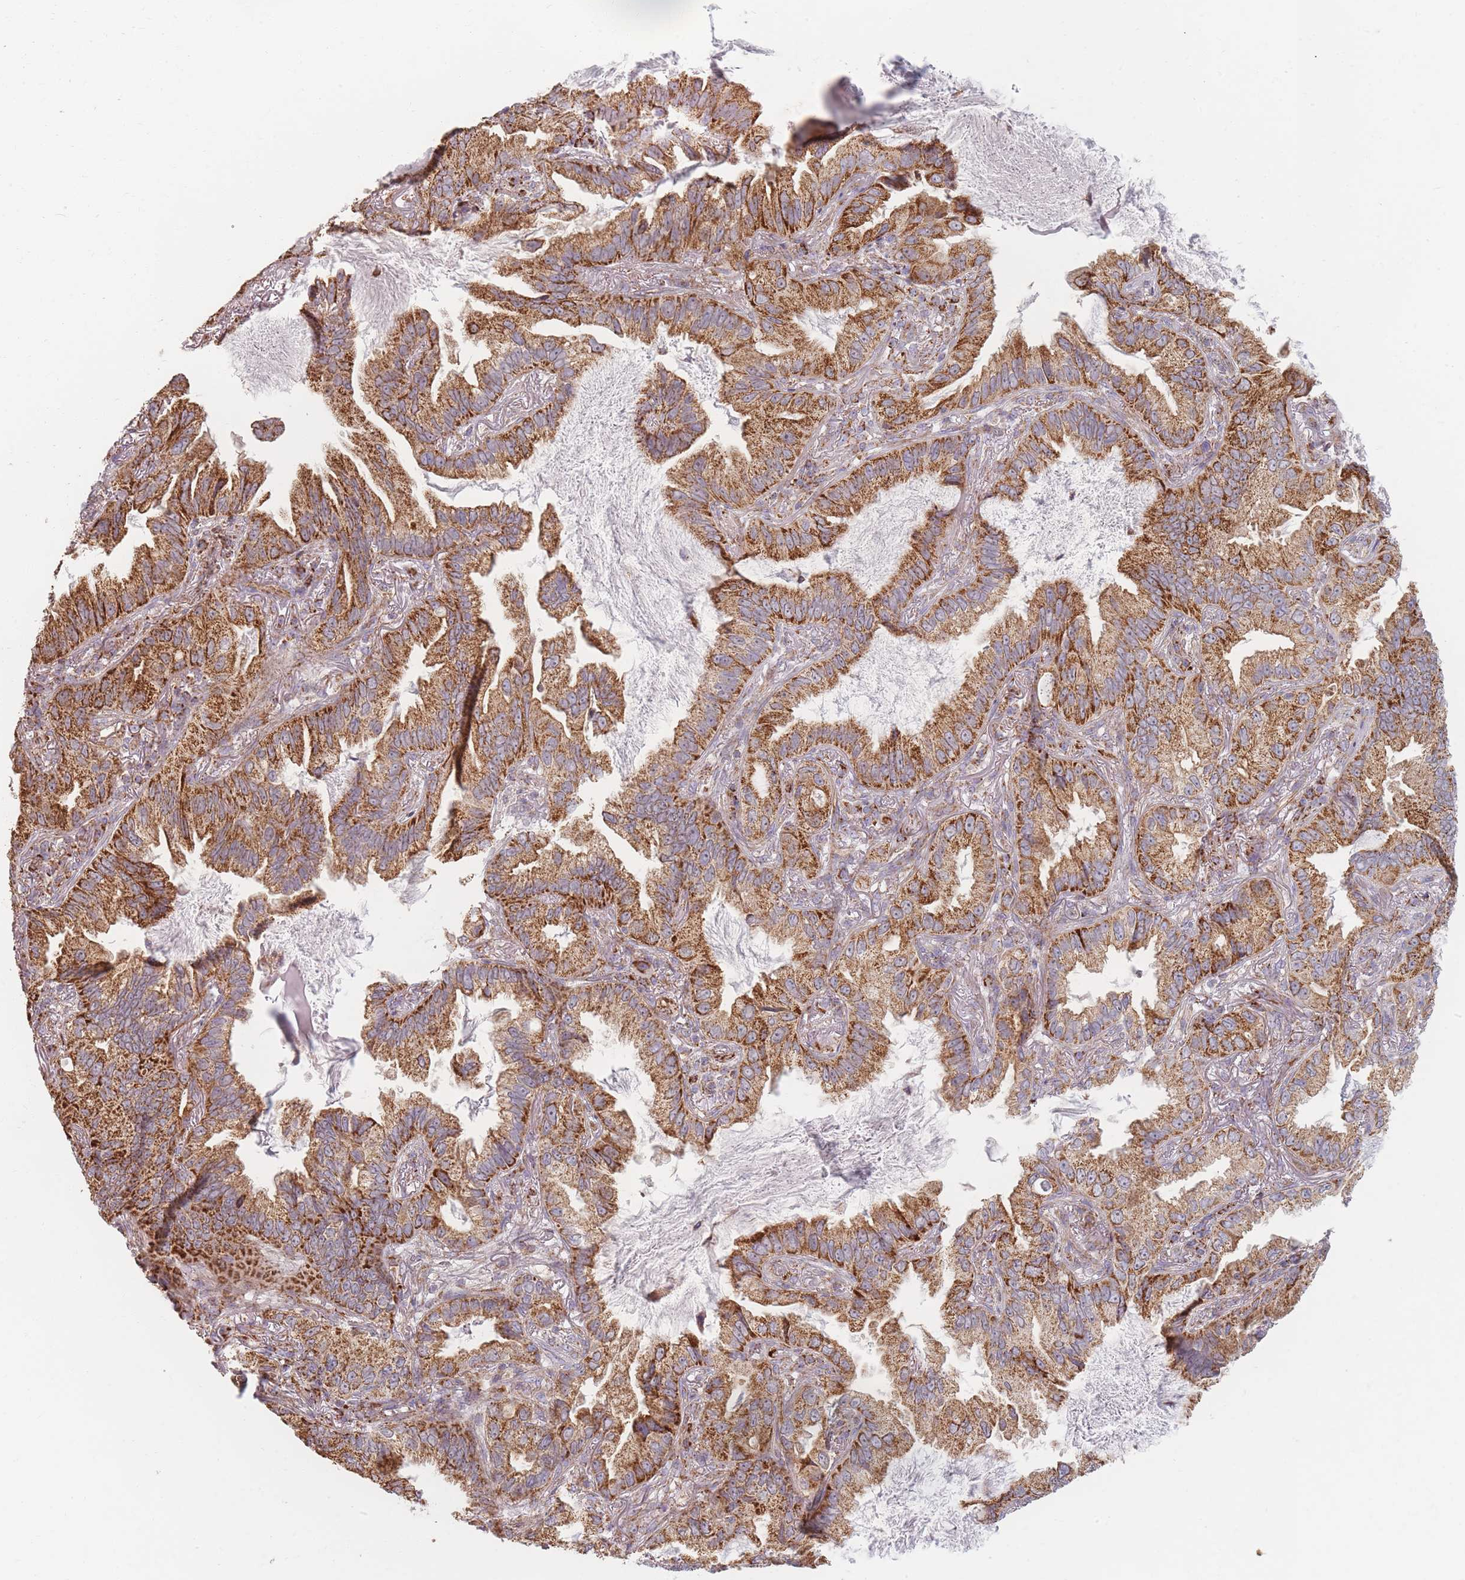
{"staining": {"intensity": "moderate", "quantity": ">75%", "location": "cytoplasmic/membranous"}, "tissue": "lung cancer", "cell_type": "Tumor cells", "image_type": "cancer", "snomed": [{"axis": "morphology", "description": "Adenocarcinoma, NOS"}, {"axis": "topography", "description": "Lung"}], "caption": "The immunohistochemical stain shows moderate cytoplasmic/membranous staining in tumor cells of lung cancer tissue.", "gene": "ESRP2", "patient": {"sex": "female", "age": 69}}